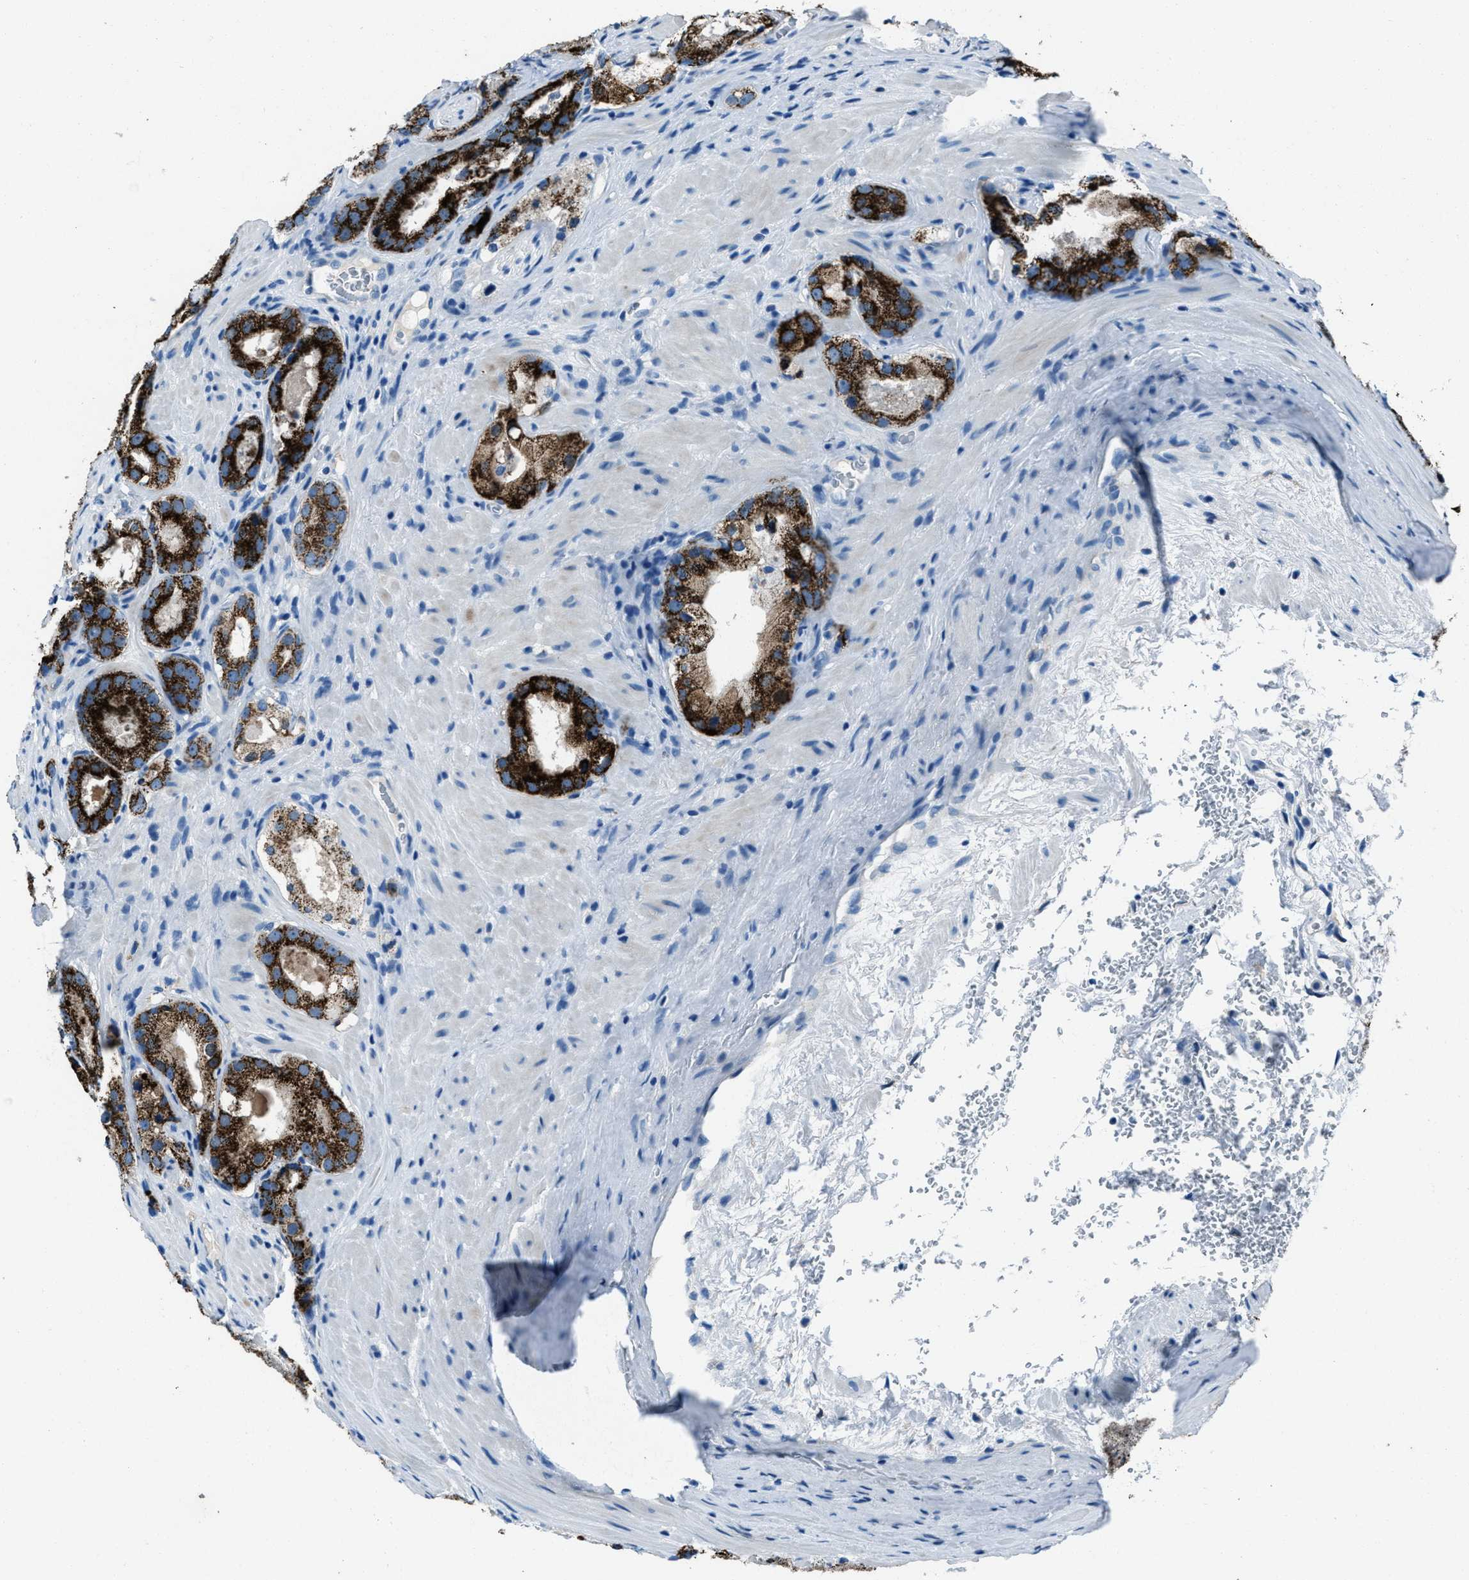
{"staining": {"intensity": "strong", "quantity": ">75%", "location": "cytoplasmic/membranous"}, "tissue": "prostate cancer", "cell_type": "Tumor cells", "image_type": "cancer", "snomed": [{"axis": "morphology", "description": "Adenocarcinoma, High grade"}, {"axis": "topography", "description": "Prostate"}], "caption": "High-power microscopy captured an IHC micrograph of high-grade adenocarcinoma (prostate), revealing strong cytoplasmic/membranous expression in about >75% of tumor cells.", "gene": "AMACR", "patient": {"sex": "male", "age": 63}}